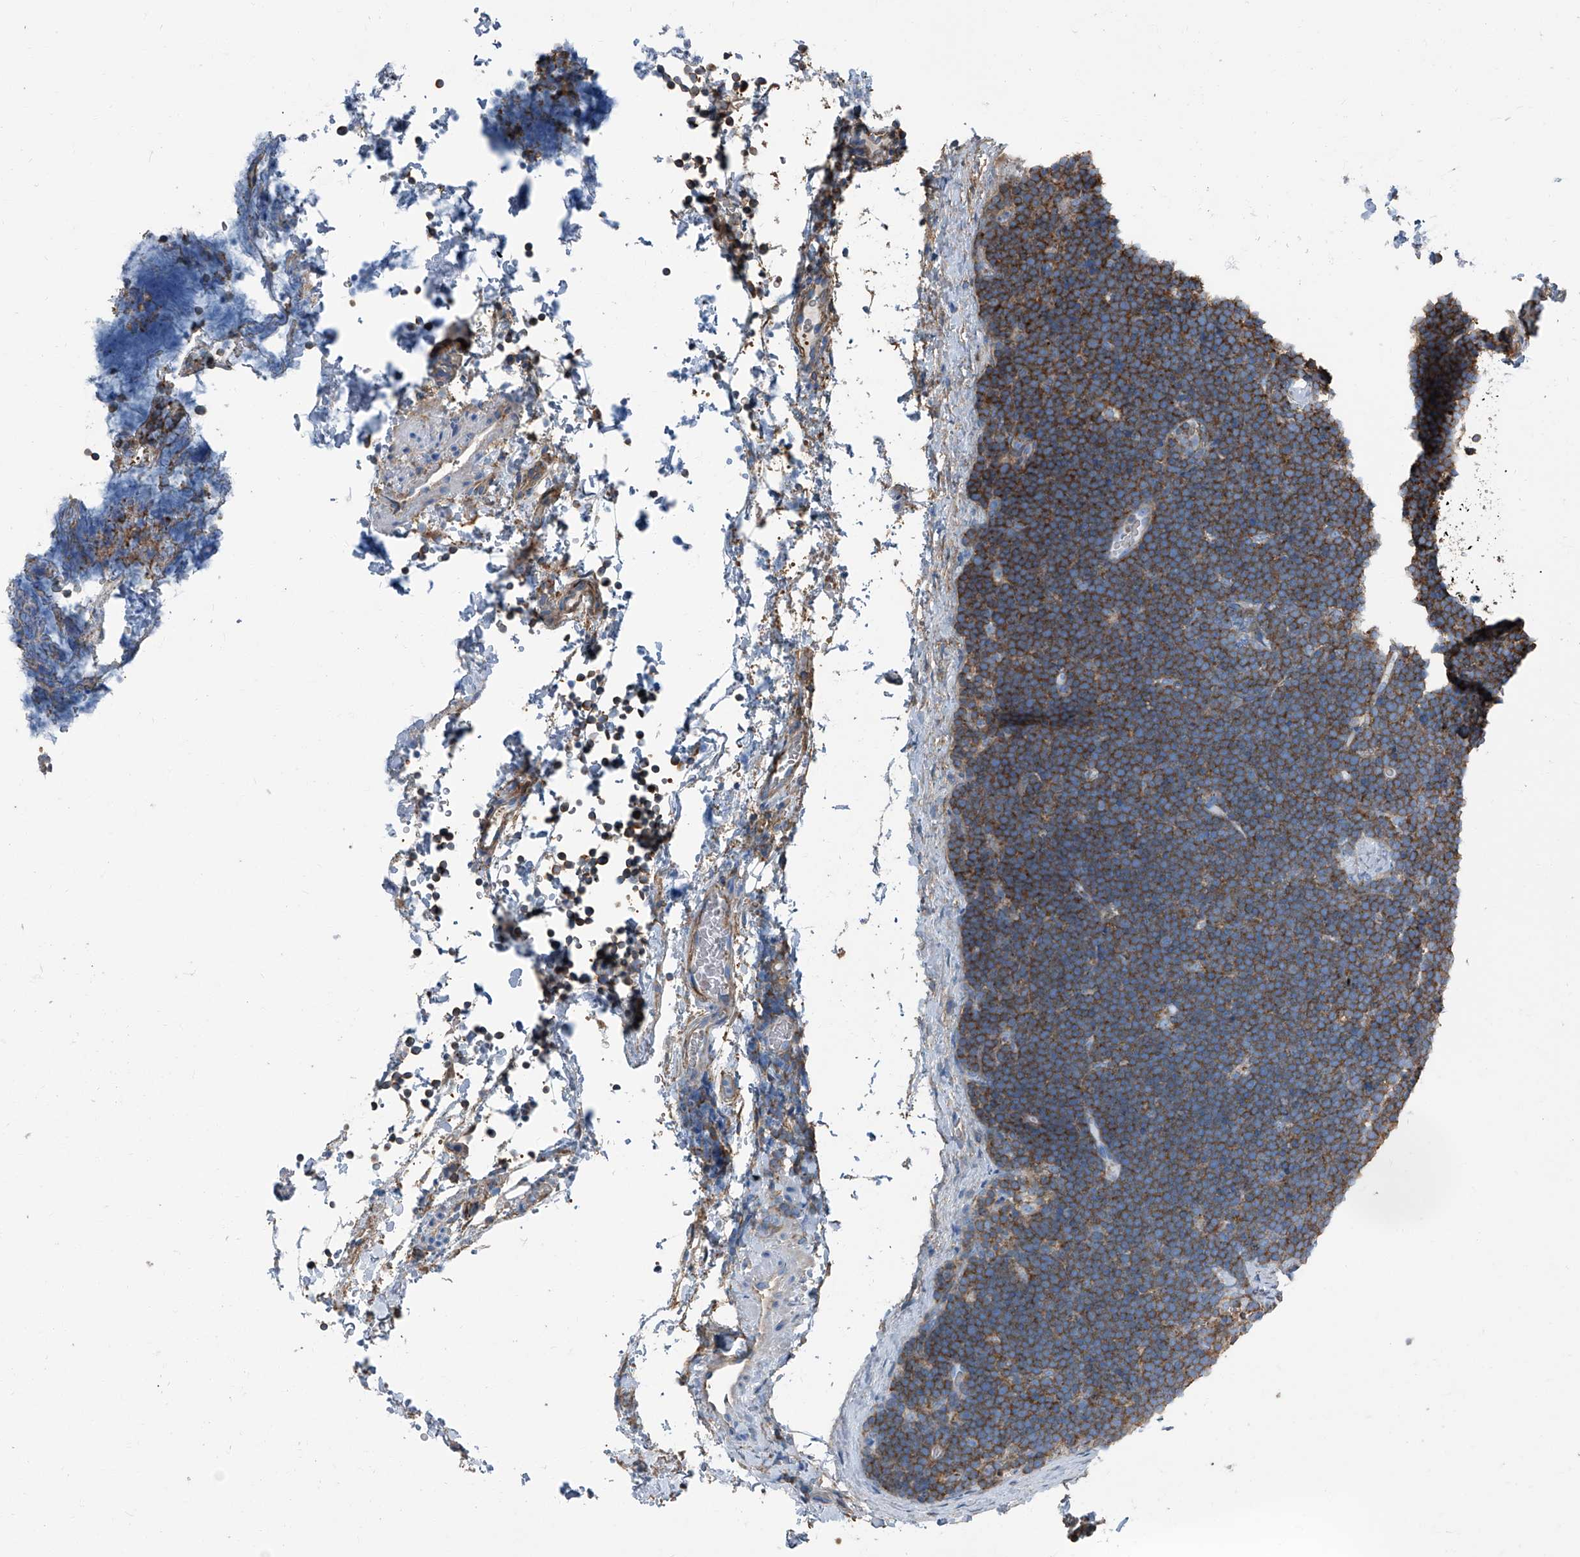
{"staining": {"intensity": "moderate", "quantity": ">75%", "location": "cytoplasmic/membranous"}, "tissue": "lymphoma", "cell_type": "Tumor cells", "image_type": "cancer", "snomed": [{"axis": "morphology", "description": "Malignant lymphoma, non-Hodgkin's type, High grade"}, {"axis": "topography", "description": "Lymph node"}], "caption": "High-grade malignant lymphoma, non-Hodgkin's type was stained to show a protein in brown. There is medium levels of moderate cytoplasmic/membranous positivity in approximately >75% of tumor cells.", "gene": "SEPTIN7", "patient": {"sex": "male", "age": 13}}